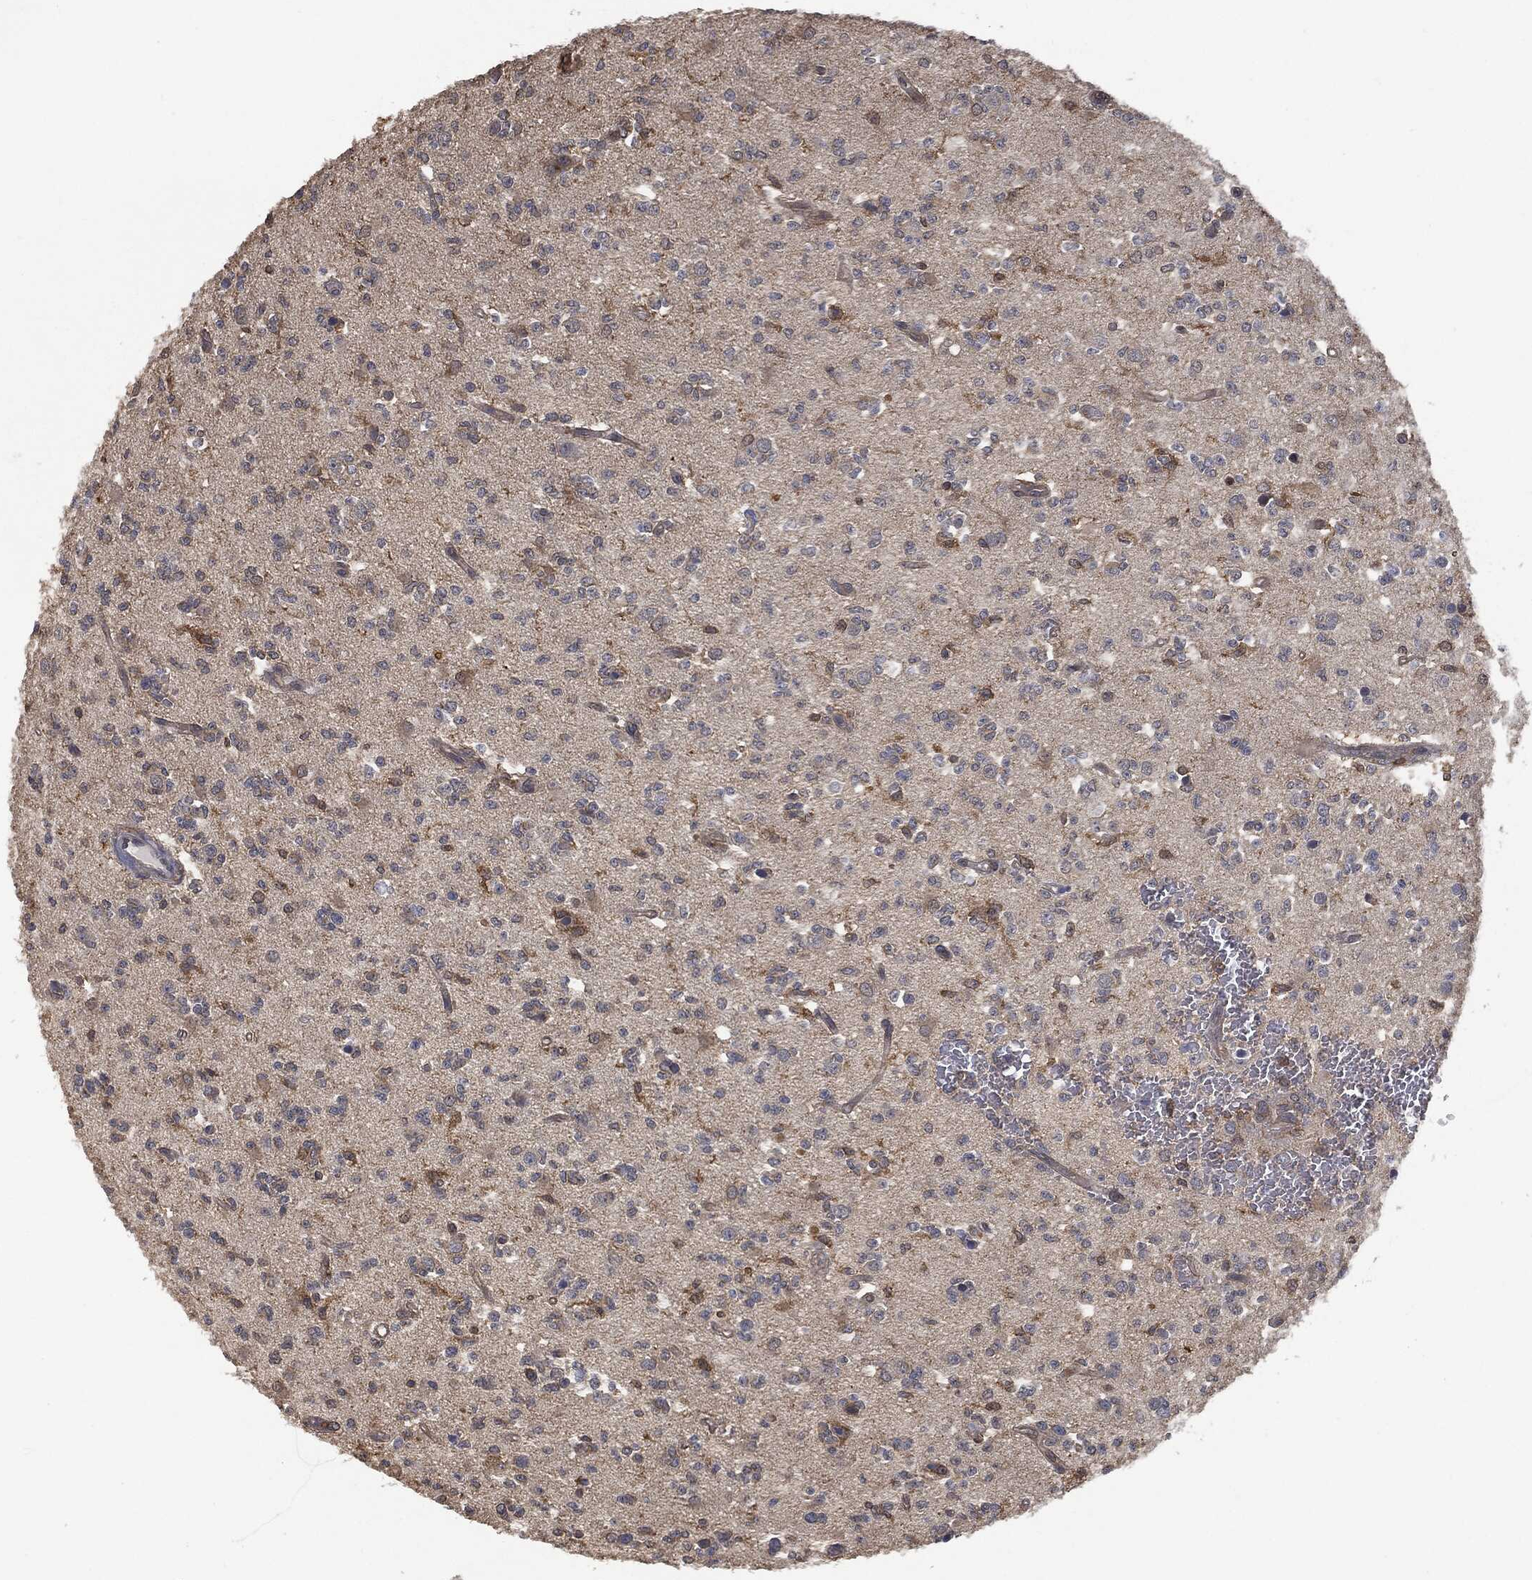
{"staining": {"intensity": "negative", "quantity": "none", "location": "none"}, "tissue": "glioma", "cell_type": "Tumor cells", "image_type": "cancer", "snomed": [{"axis": "morphology", "description": "Glioma, malignant, Low grade"}, {"axis": "topography", "description": "Brain"}], "caption": "Immunohistochemistry of malignant low-grade glioma exhibits no expression in tumor cells.", "gene": "PSMB10", "patient": {"sex": "female", "age": 45}}